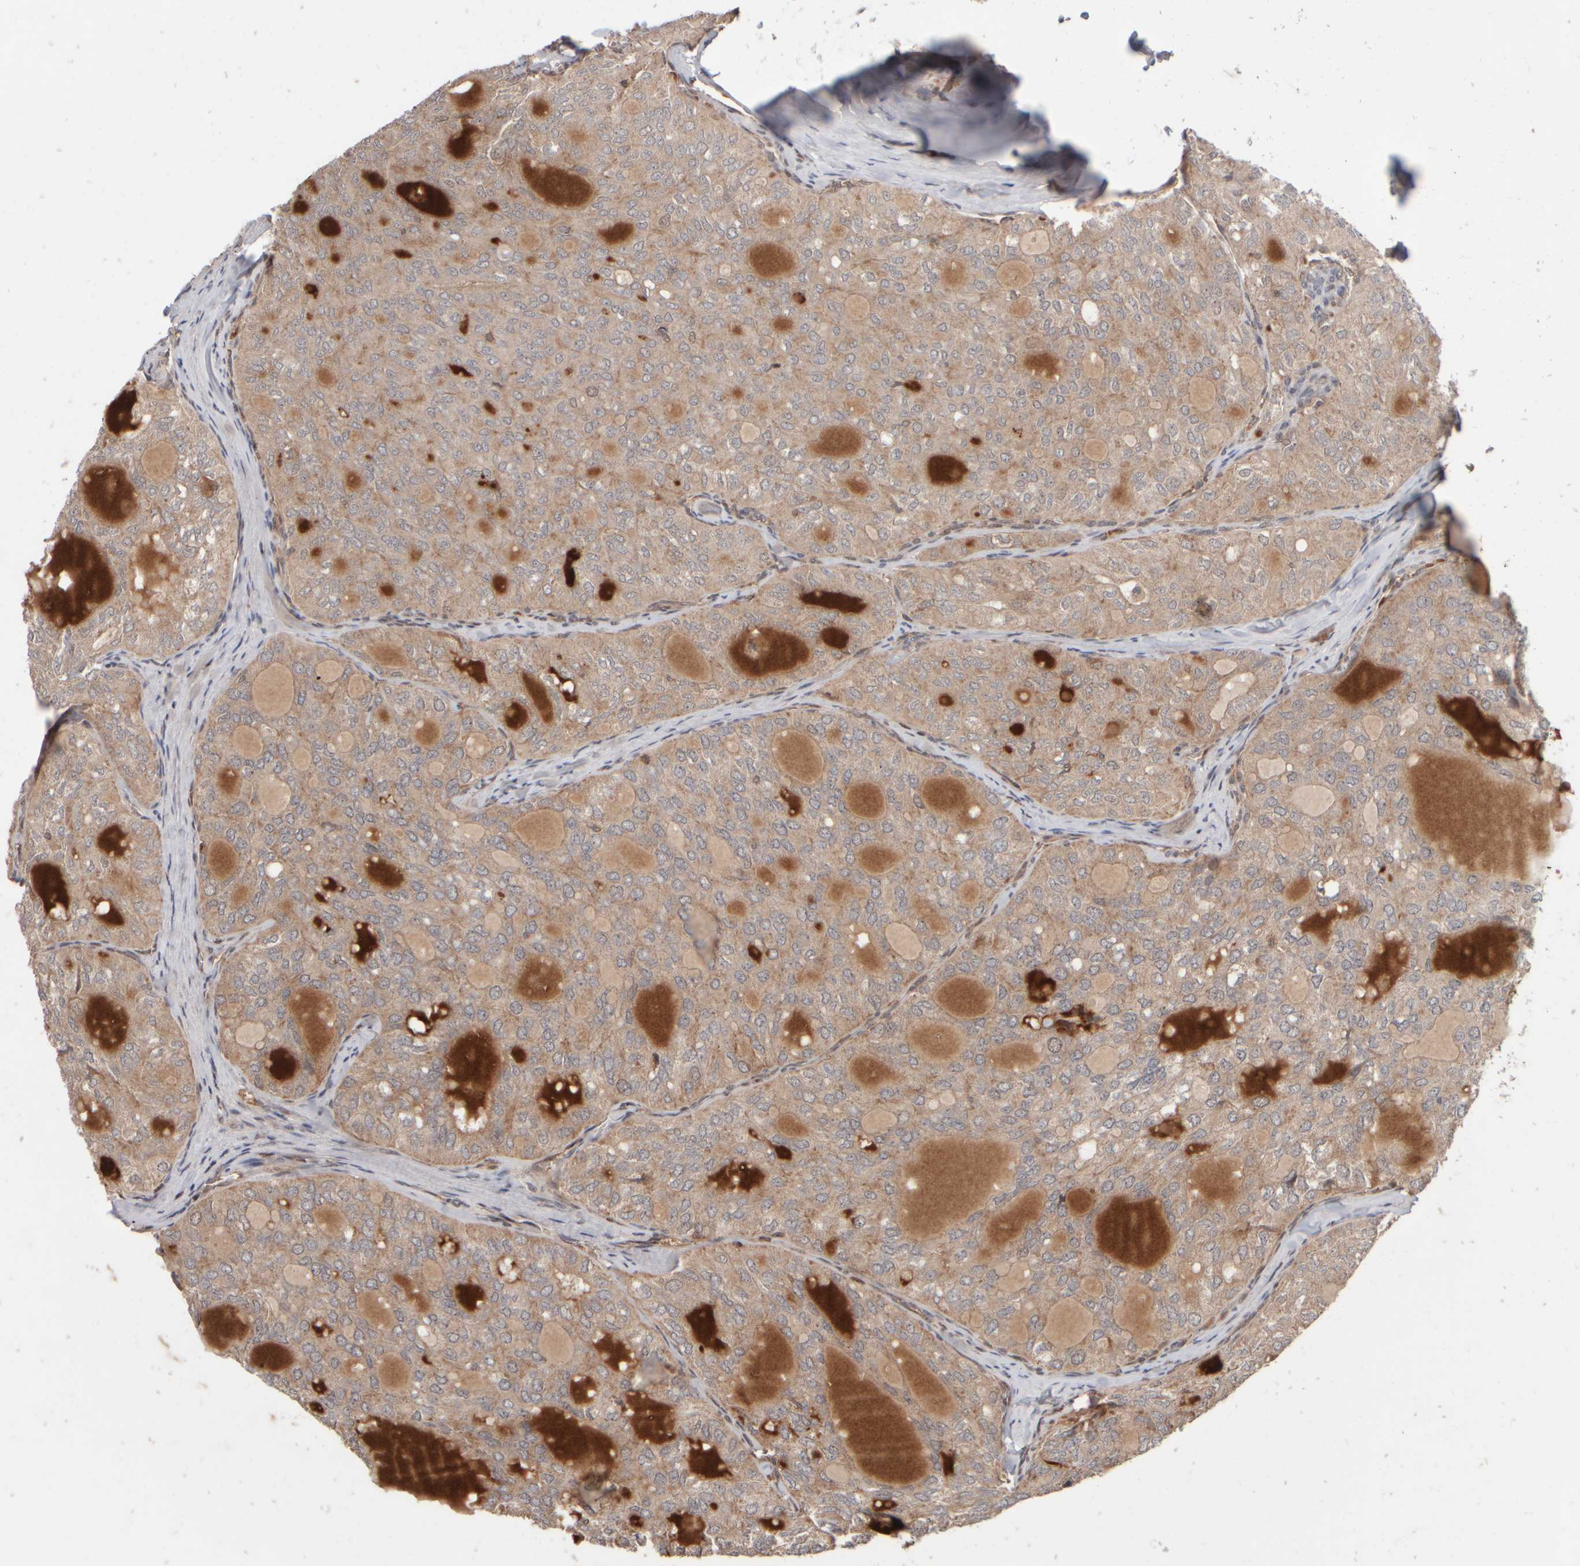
{"staining": {"intensity": "moderate", "quantity": ">75%", "location": "cytoplasmic/membranous"}, "tissue": "thyroid cancer", "cell_type": "Tumor cells", "image_type": "cancer", "snomed": [{"axis": "morphology", "description": "Follicular adenoma carcinoma, NOS"}, {"axis": "topography", "description": "Thyroid gland"}], "caption": "An IHC micrograph of neoplastic tissue is shown. Protein staining in brown highlights moderate cytoplasmic/membranous positivity in thyroid cancer within tumor cells. The protein is stained brown, and the nuclei are stained in blue (DAB (3,3'-diaminobenzidine) IHC with brightfield microscopy, high magnification).", "gene": "ABHD11", "patient": {"sex": "male", "age": 75}}